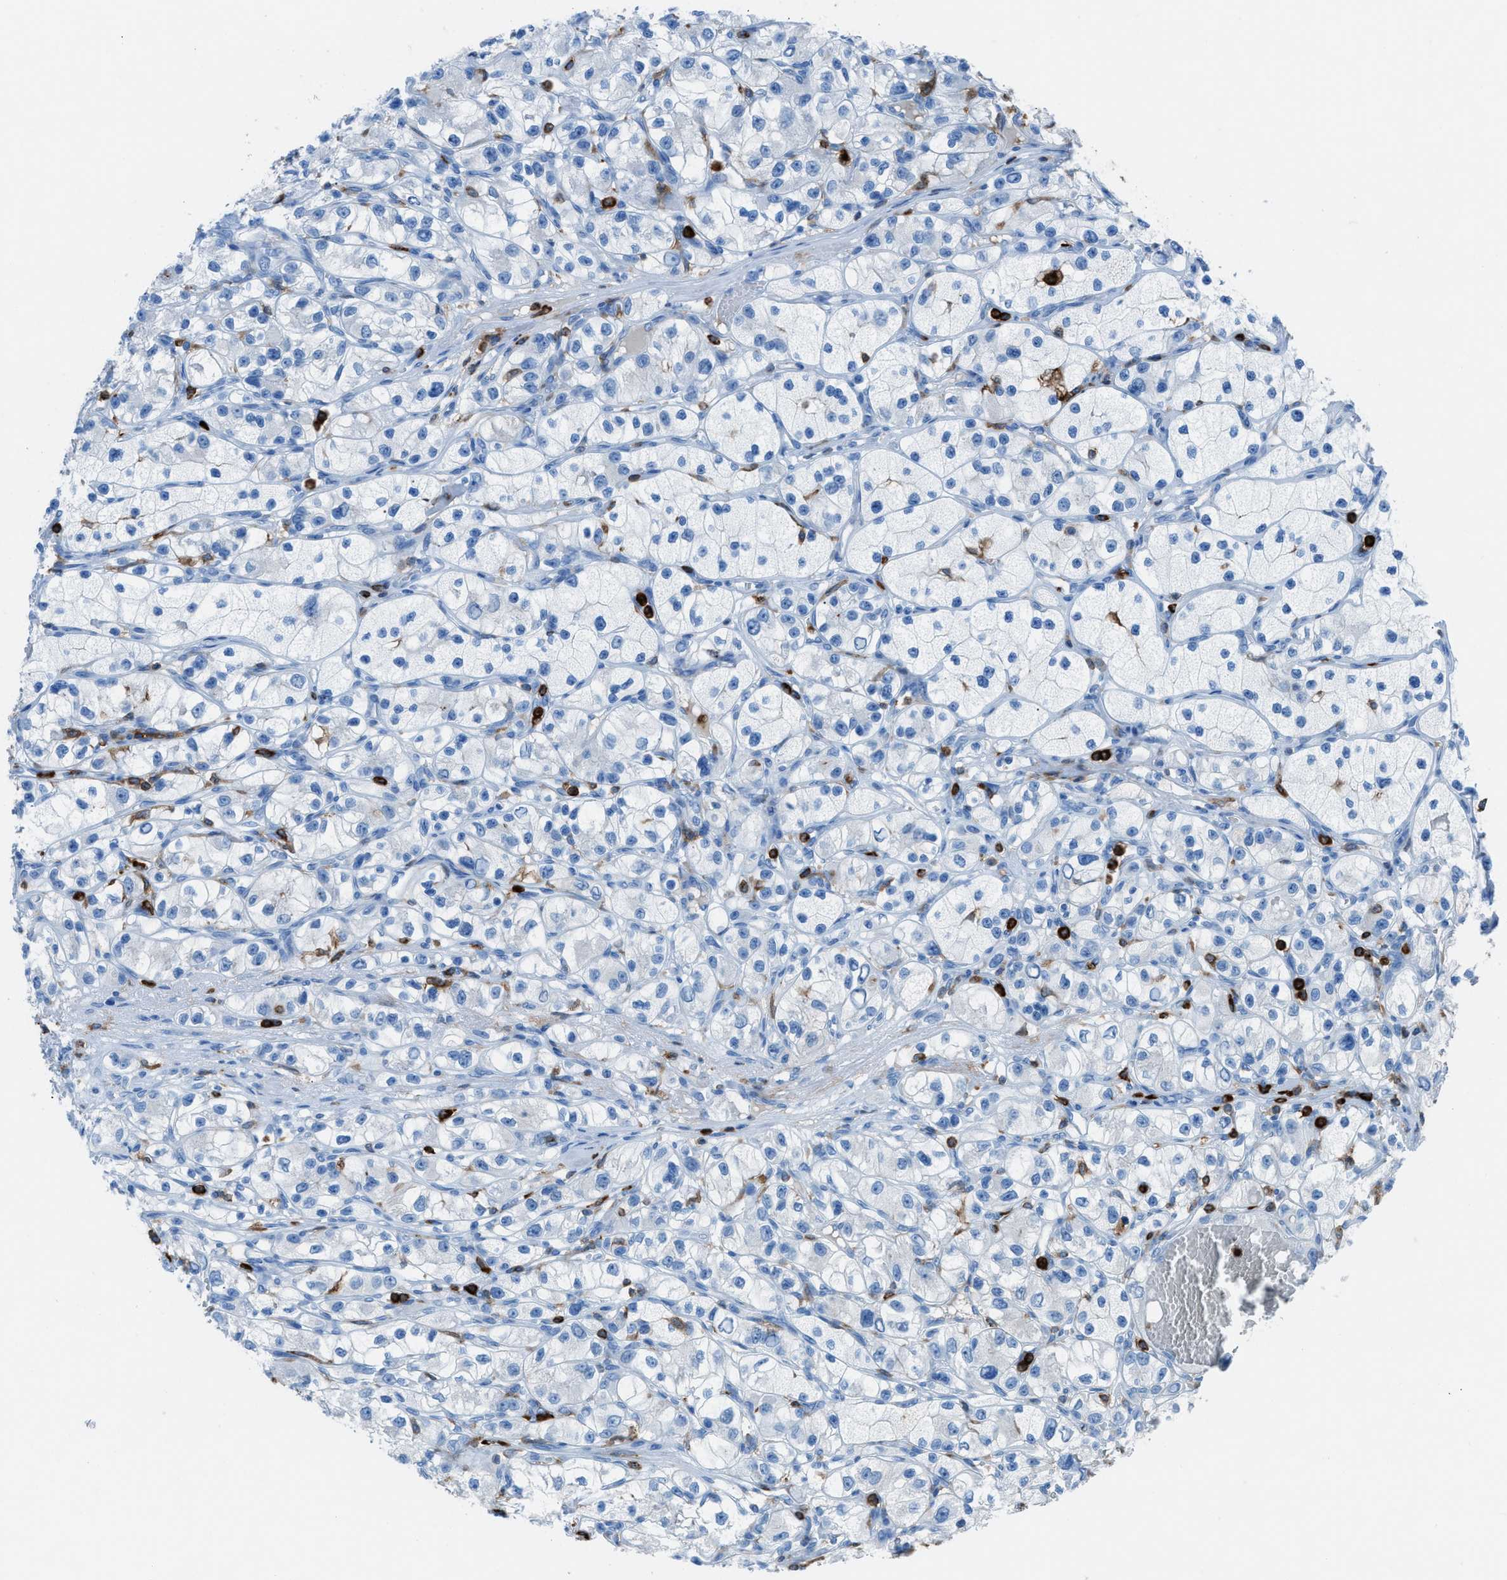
{"staining": {"intensity": "negative", "quantity": "none", "location": "none"}, "tissue": "renal cancer", "cell_type": "Tumor cells", "image_type": "cancer", "snomed": [{"axis": "morphology", "description": "Adenocarcinoma, NOS"}, {"axis": "topography", "description": "Kidney"}], "caption": "Image shows no significant protein staining in tumor cells of renal adenocarcinoma. The staining is performed using DAB (3,3'-diaminobenzidine) brown chromogen with nuclei counter-stained in using hematoxylin.", "gene": "ITGB2", "patient": {"sex": "female", "age": 57}}